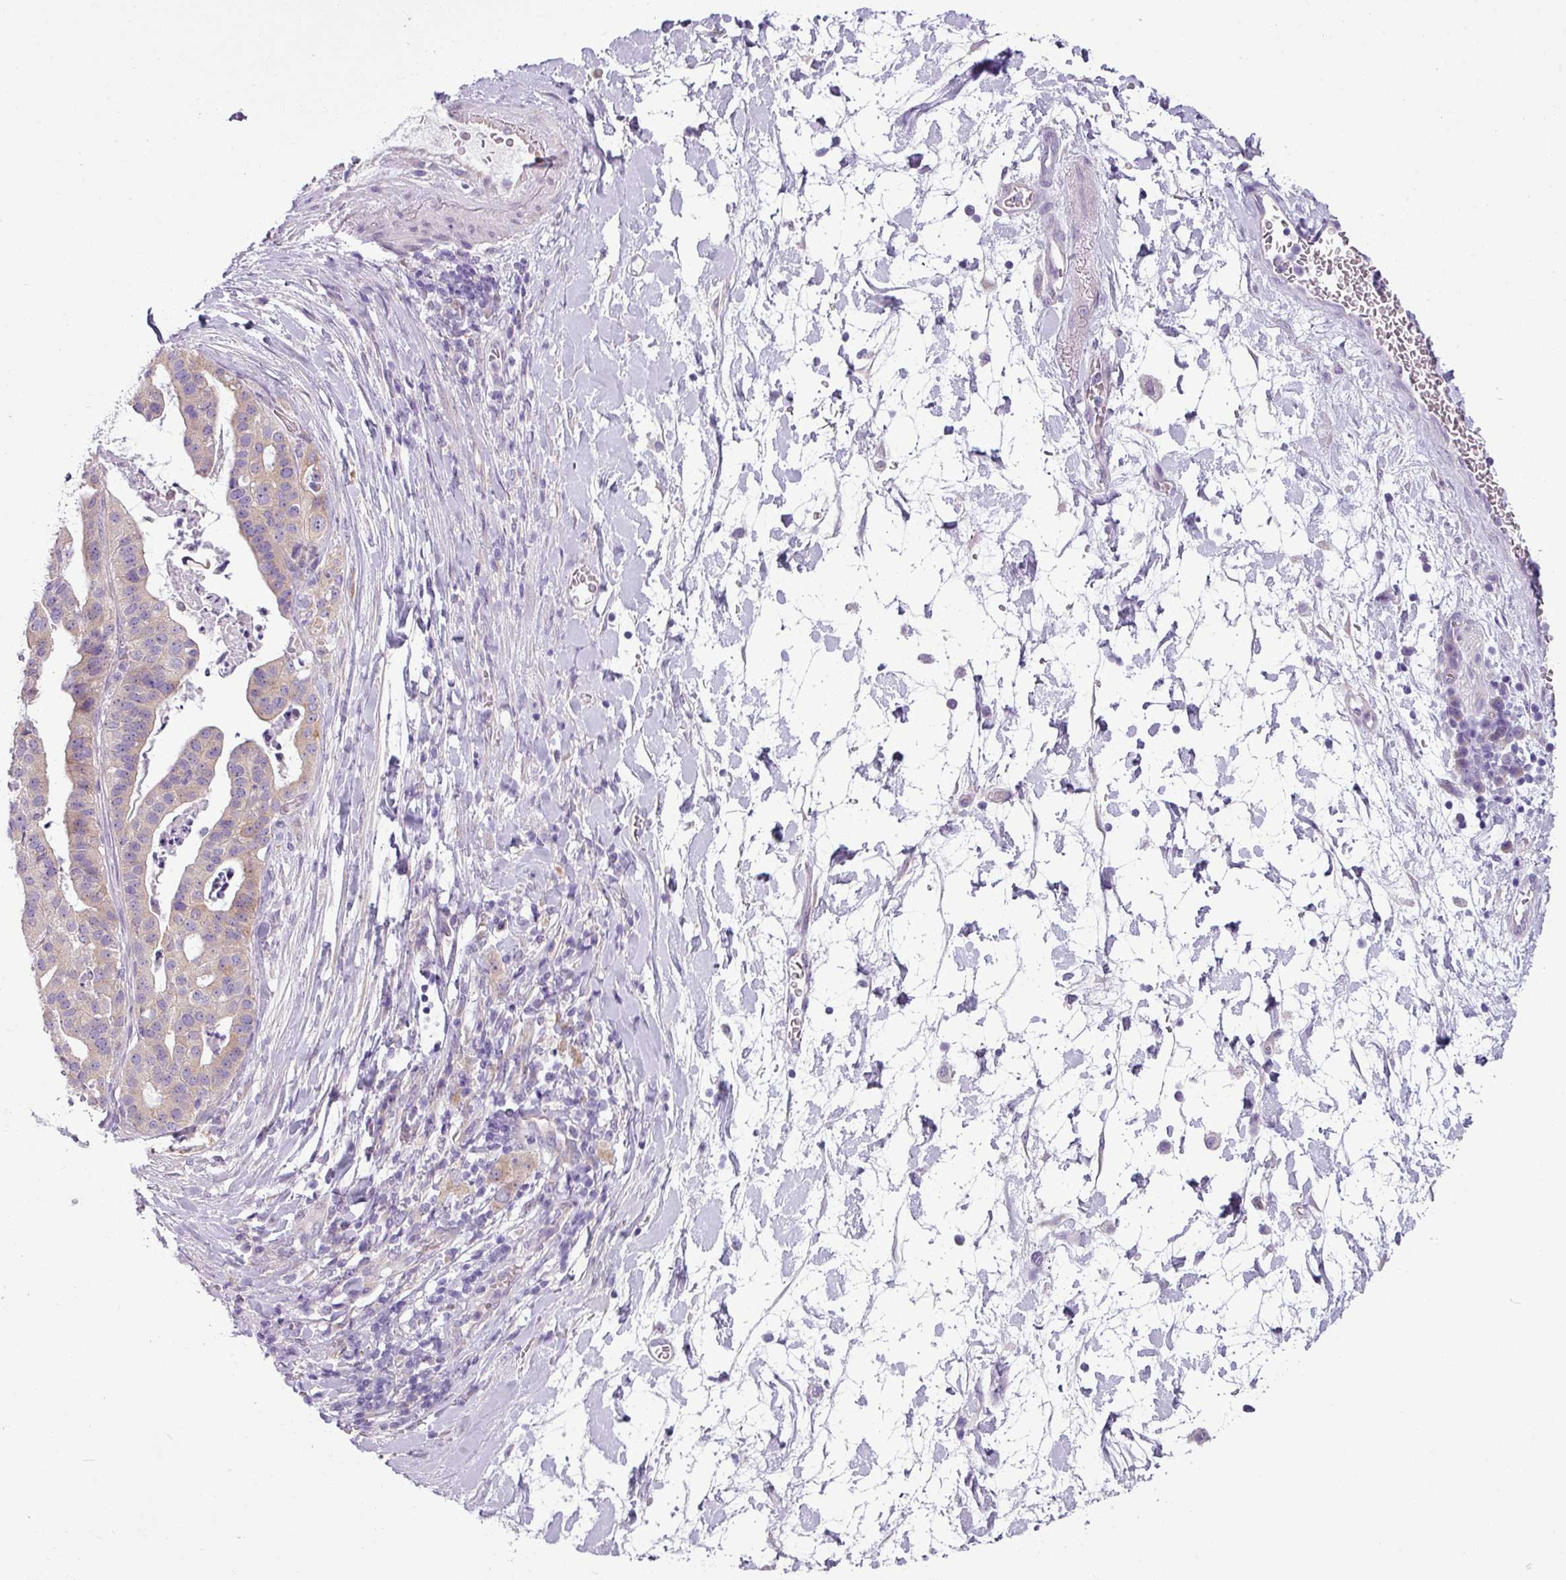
{"staining": {"intensity": "weak", "quantity": ">75%", "location": "cytoplasmic/membranous"}, "tissue": "stomach cancer", "cell_type": "Tumor cells", "image_type": "cancer", "snomed": [{"axis": "morphology", "description": "Adenocarcinoma, NOS"}, {"axis": "topography", "description": "Stomach"}], "caption": "Immunohistochemical staining of stomach cancer (adenocarcinoma) displays low levels of weak cytoplasmic/membranous expression in about >75% of tumor cells. (DAB (3,3'-diaminobenzidine) IHC, brown staining for protein, blue staining for nuclei).", "gene": "TOR1AIP2", "patient": {"sex": "male", "age": 48}}